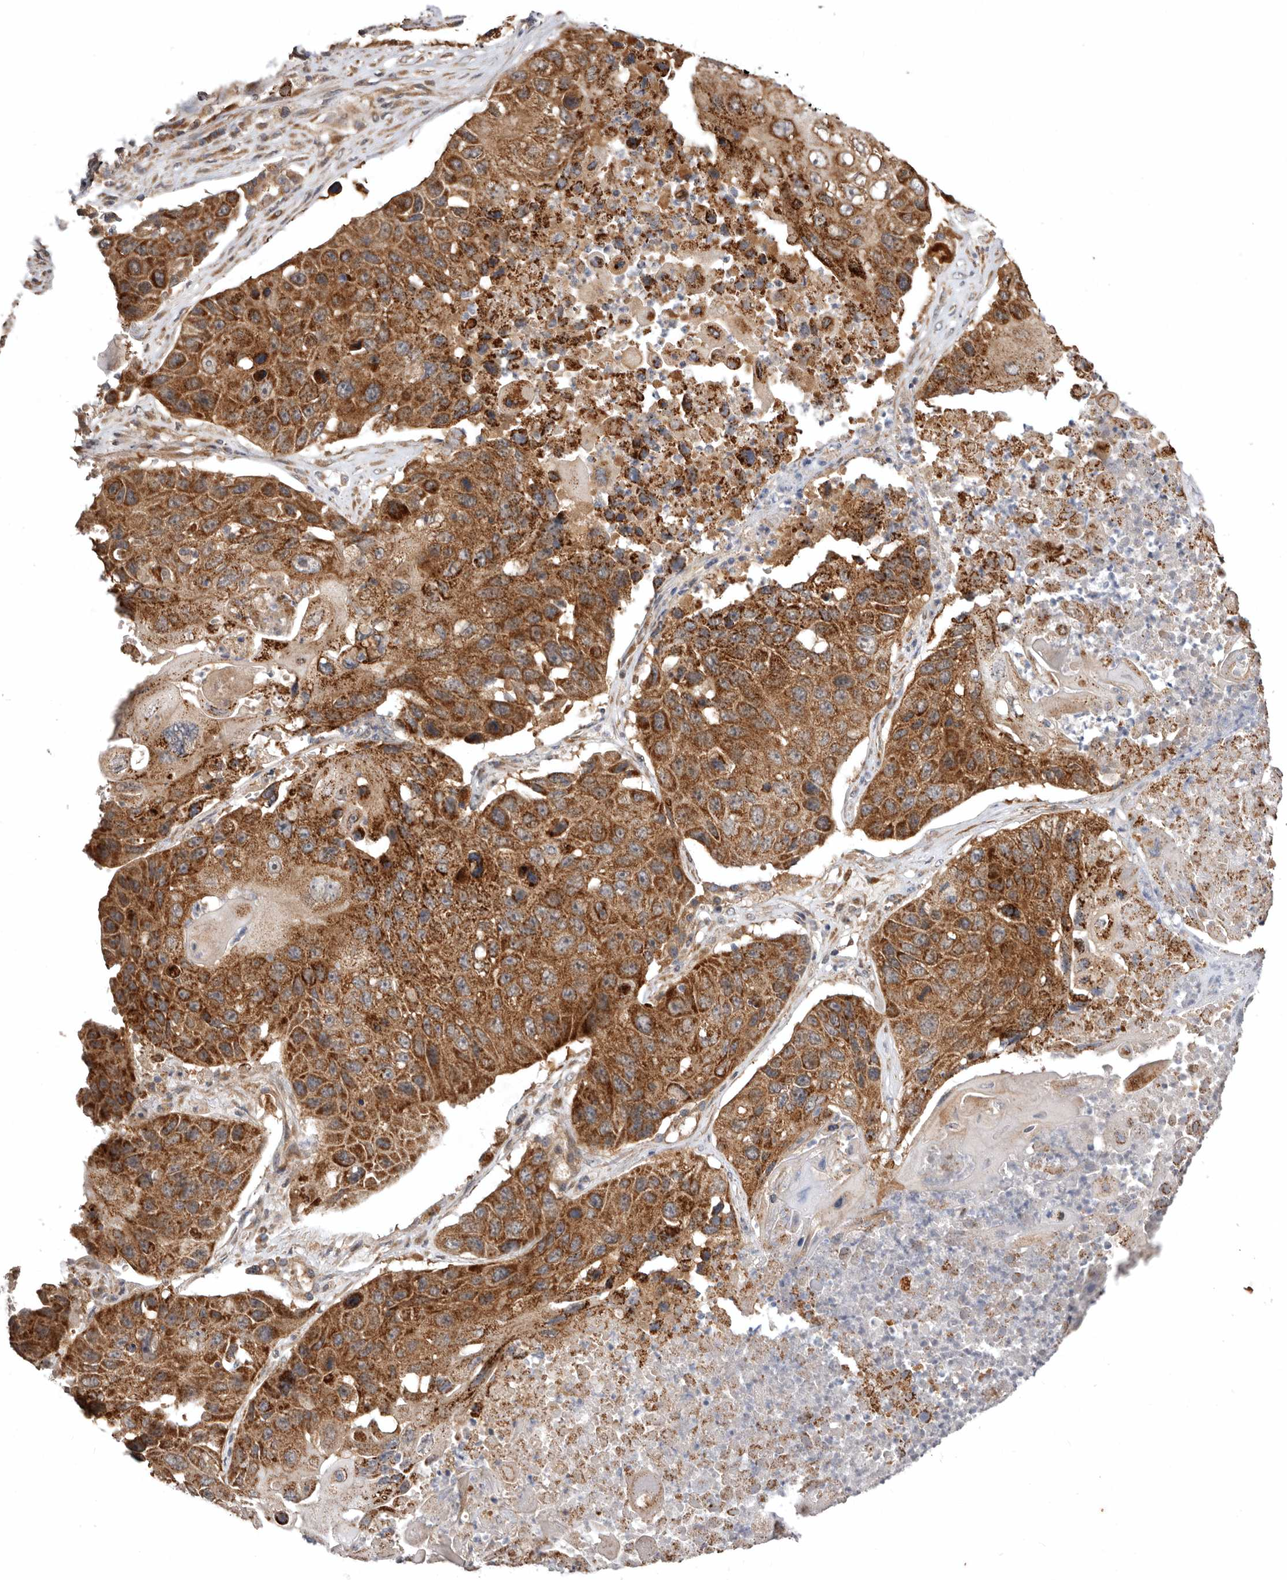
{"staining": {"intensity": "strong", "quantity": ">75%", "location": "cytoplasmic/membranous"}, "tissue": "lung cancer", "cell_type": "Tumor cells", "image_type": "cancer", "snomed": [{"axis": "morphology", "description": "Squamous cell carcinoma, NOS"}, {"axis": "topography", "description": "Lung"}], "caption": "Immunohistochemistry photomicrograph of neoplastic tissue: human squamous cell carcinoma (lung) stained using immunohistochemistry reveals high levels of strong protein expression localized specifically in the cytoplasmic/membranous of tumor cells, appearing as a cytoplasmic/membranous brown color.", "gene": "PROKR1", "patient": {"sex": "male", "age": 61}}